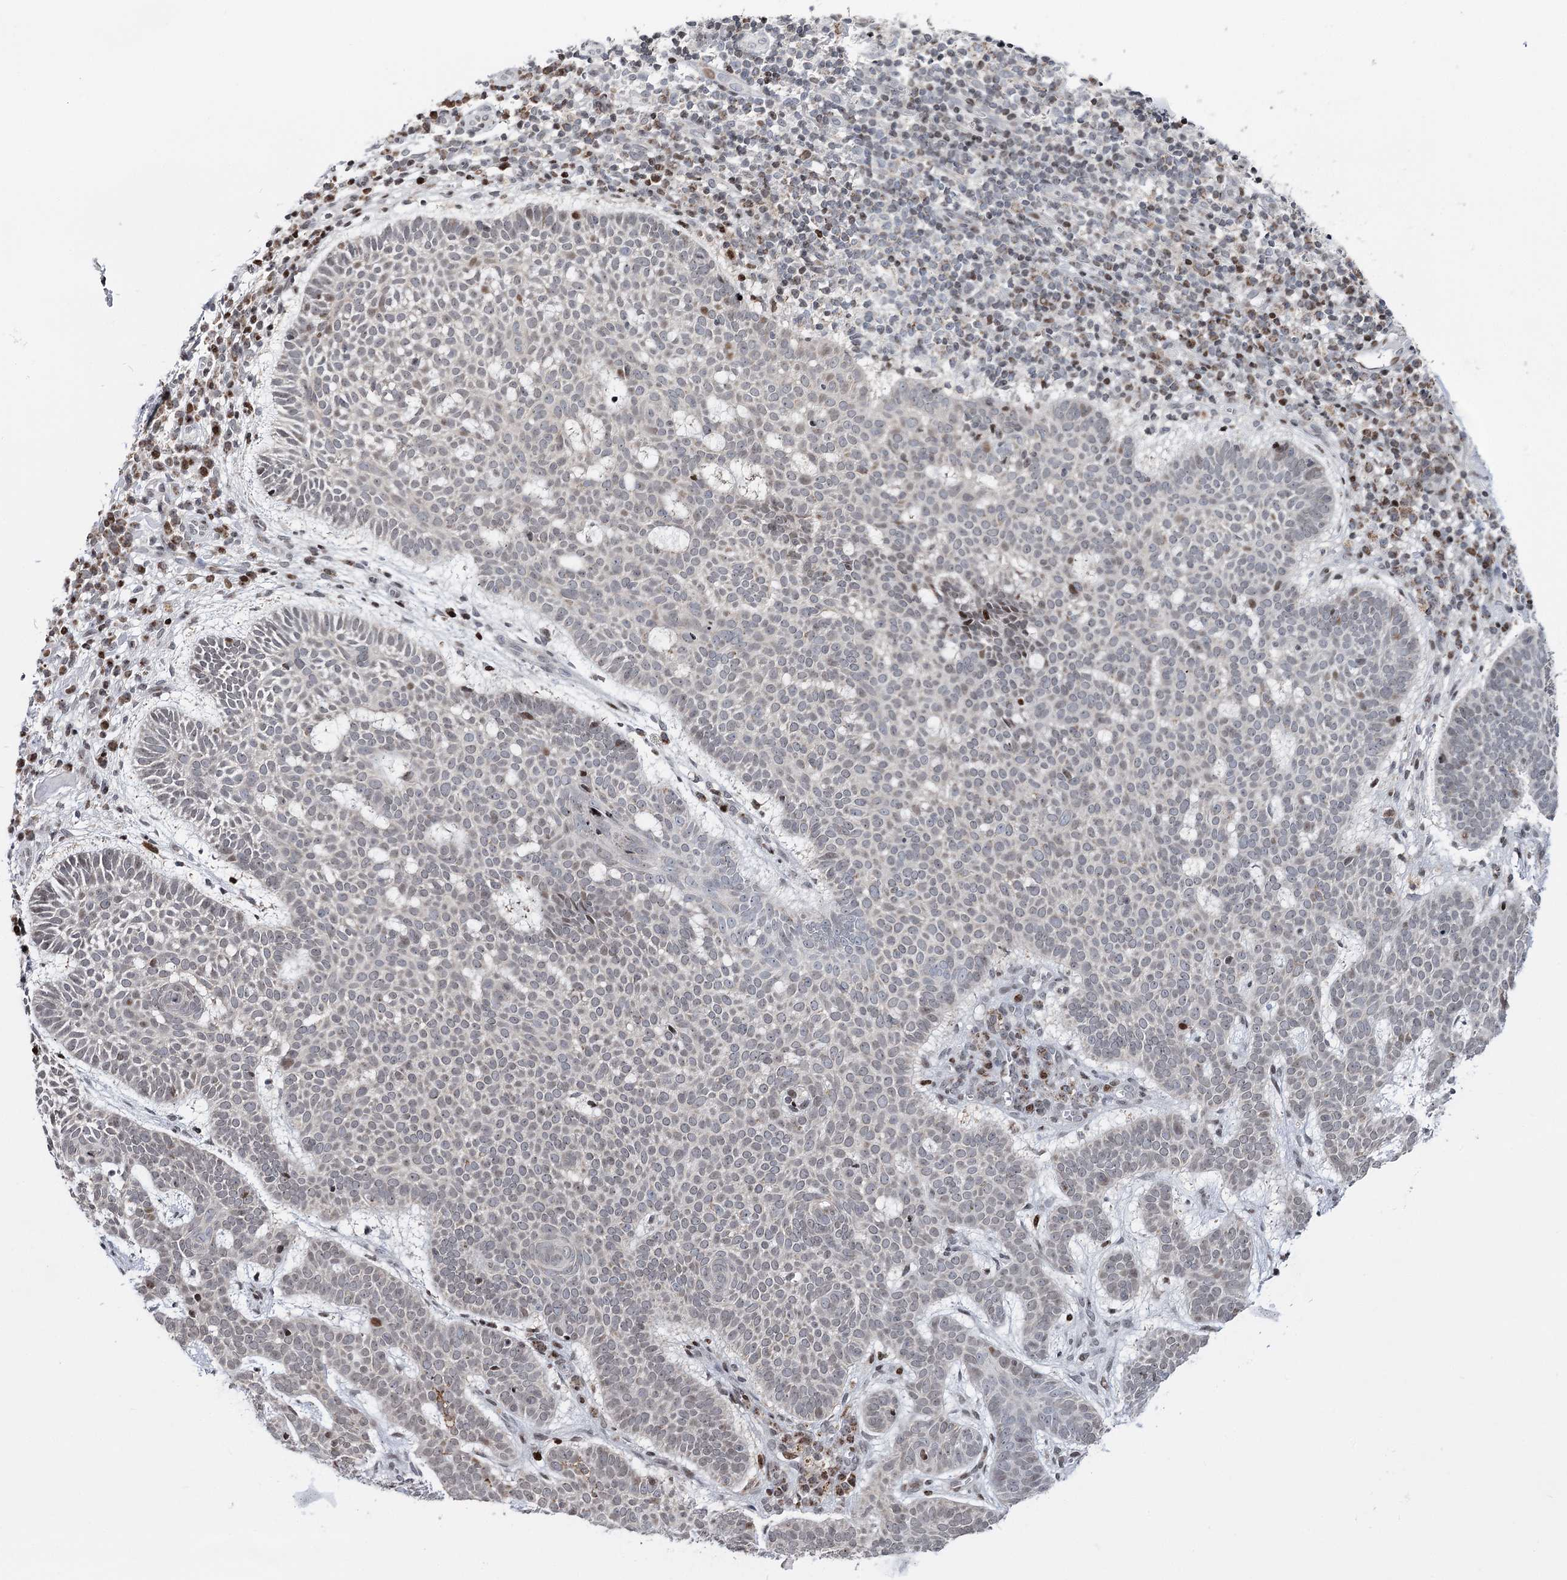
{"staining": {"intensity": "moderate", "quantity": "<25%", "location": "nuclear"}, "tissue": "skin cancer", "cell_type": "Tumor cells", "image_type": "cancer", "snomed": [{"axis": "morphology", "description": "Basal cell carcinoma"}, {"axis": "topography", "description": "Skin"}], "caption": "Basal cell carcinoma (skin) tissue demonstrates moderate nuclear positivity in approximately <25% of tumor cells, visualized by immunohistochemistry.", "gene": "PTGR1", "patient": {"sex": "male", "age": 85}}